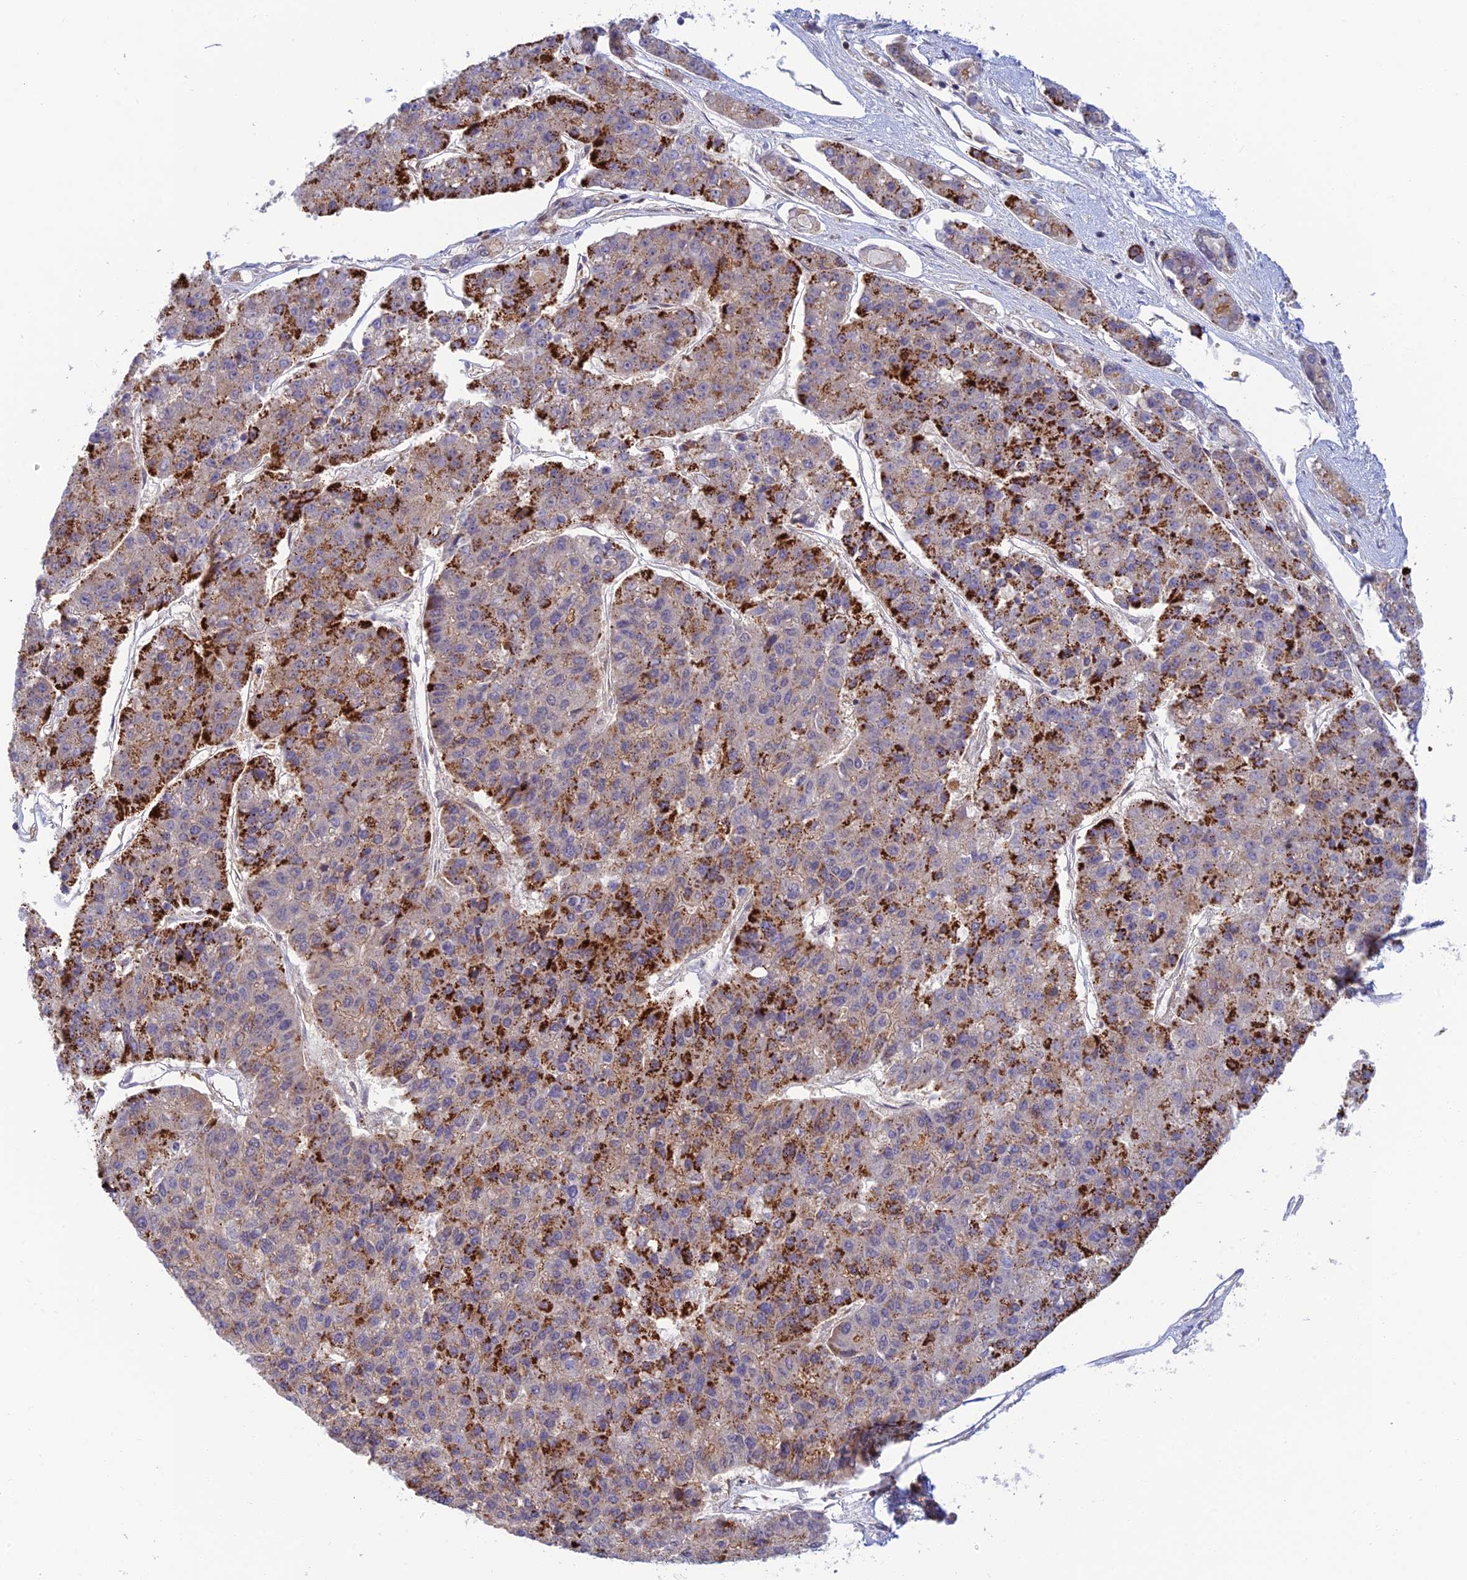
{"staining": {"intensity": "strong", "quantity": "<25%", "location": "cytoplasmic/membranous"}, "tissue": "pancreatic cancer", "cell_type": "Tumor cells", "image_type": "cancer", "snomed": [{"axis": "morphology", "description": "Adenocarcinoma, NOS"}, {"axis": "topography", "description": "Pancreas"}], "caption": "Immunohistochemical staining of human pancreatic cancer demonstrates strong cytoplasmic/membranous protein staining in about <25% of tumor cells.", "gene": "PPP1R12C", "patient": {"sex": "male", "age": 50}}